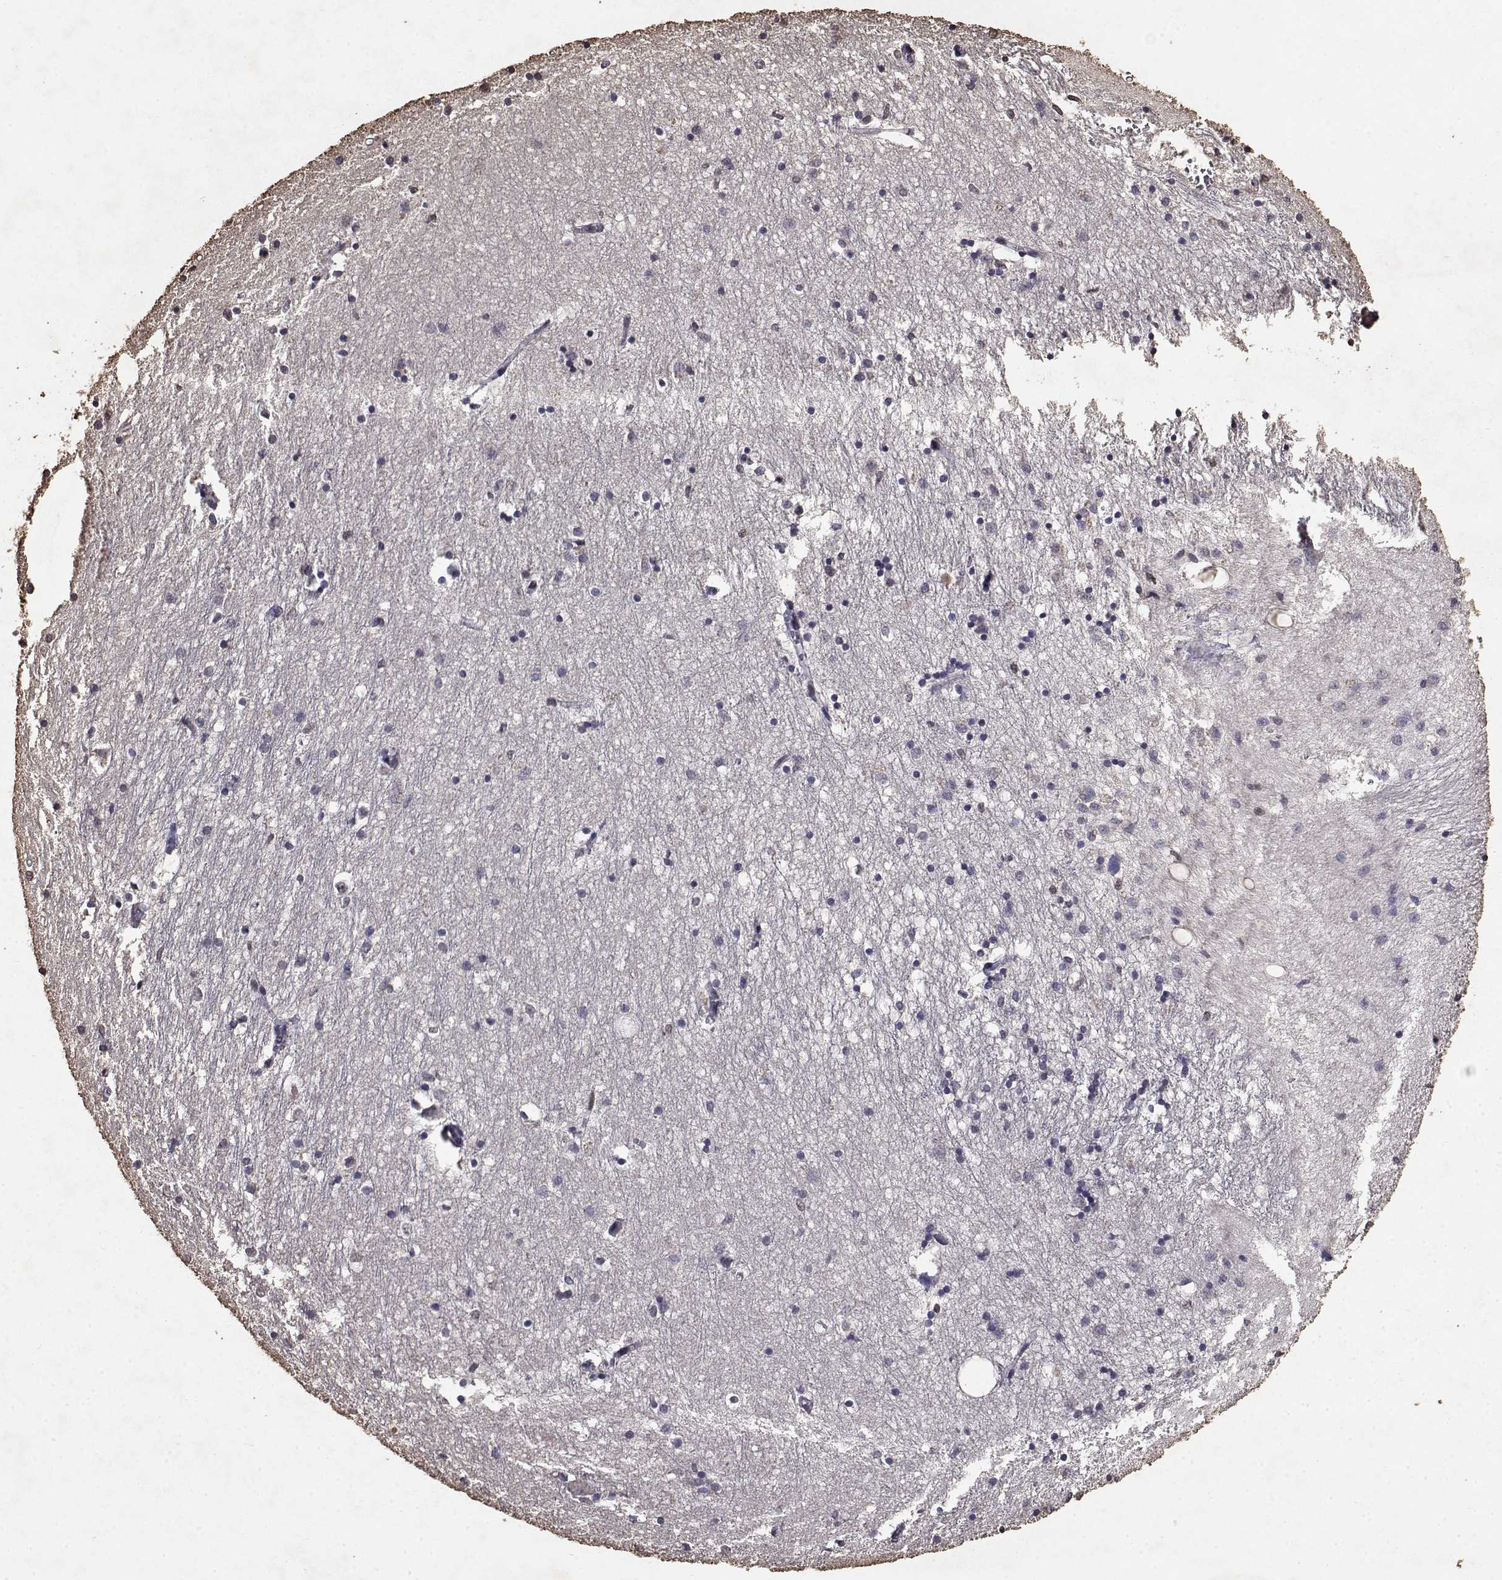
{"staining": {"intensity": "strong", "quantity": "<25%", "location": "nuclear"}, "tissue": "hippocampus", "cell_type": "Glial cells", "image_type": "normal", "snomed": [{"axis": "morphology", "description": "Normal tissue, NOS"}, {"axis": "topography", "description": "Lateral ventricle wall"}, {"axis": "topography", "description": "Hippocampus"}], "caption": "High-power microscopy captured an IHC histopathology image of benign hippocampus, revealing strong nuclear expression in approximately <25% of glial cells.", "gene": "TOE1", "patient": {"sex": "female", "age": 63}}